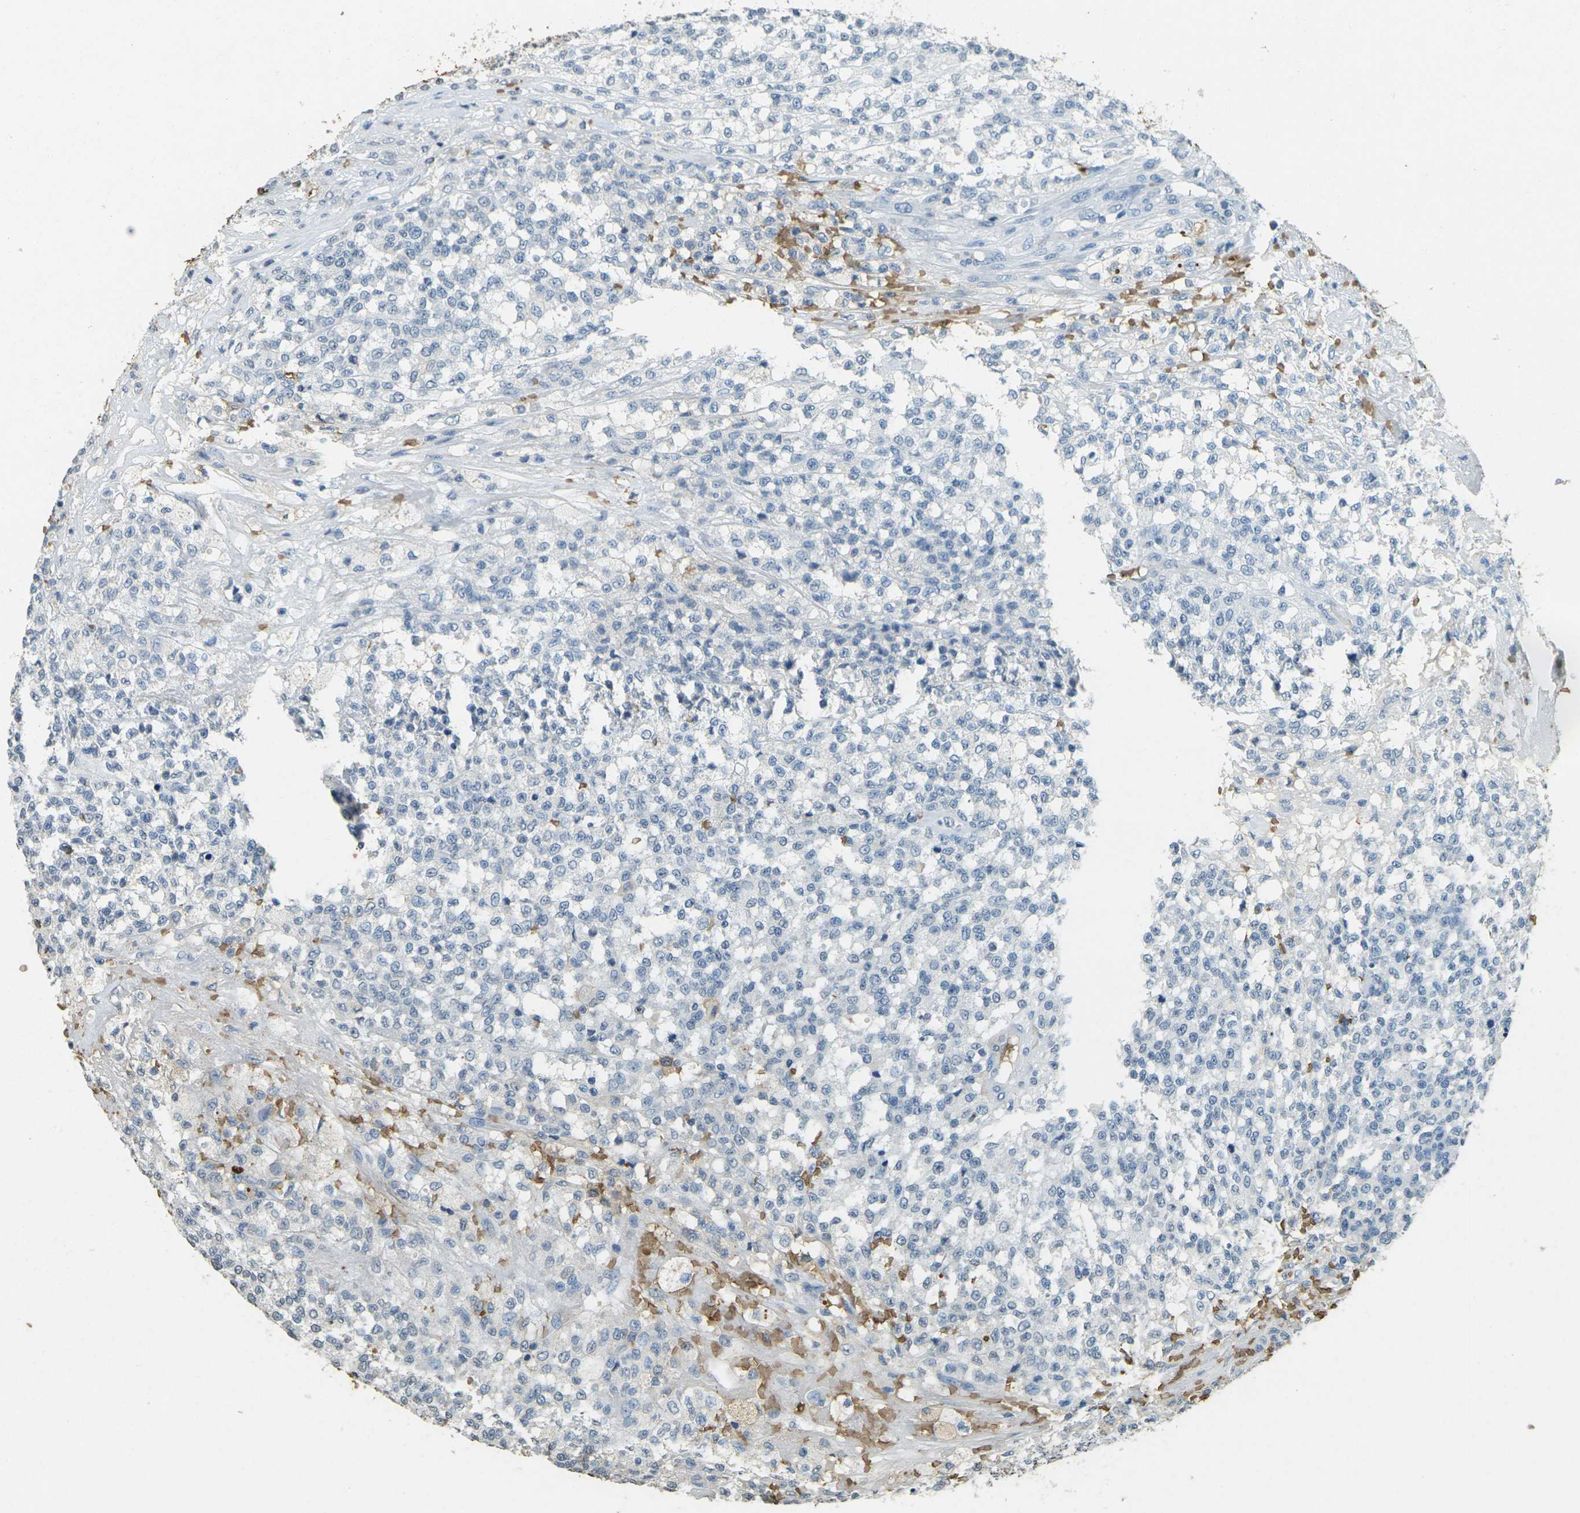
{"staining": {"intensity": "negative", "quantity": "none", "location": "none"}, "tissue": "testis cancer", "cell_type": "Tumor cells", "image_type": "cancer", "snomed": [{"axis": "morphology", "description": "Seminoma, NOS"}, {"axis": "topography", "description": "Testis"}], "caption": "An image of seminoma (testis) stained for a protein displays no brown staining in tumor cells.", "gene": "HBB", "patient": {"sex": "male", "age": 59}}